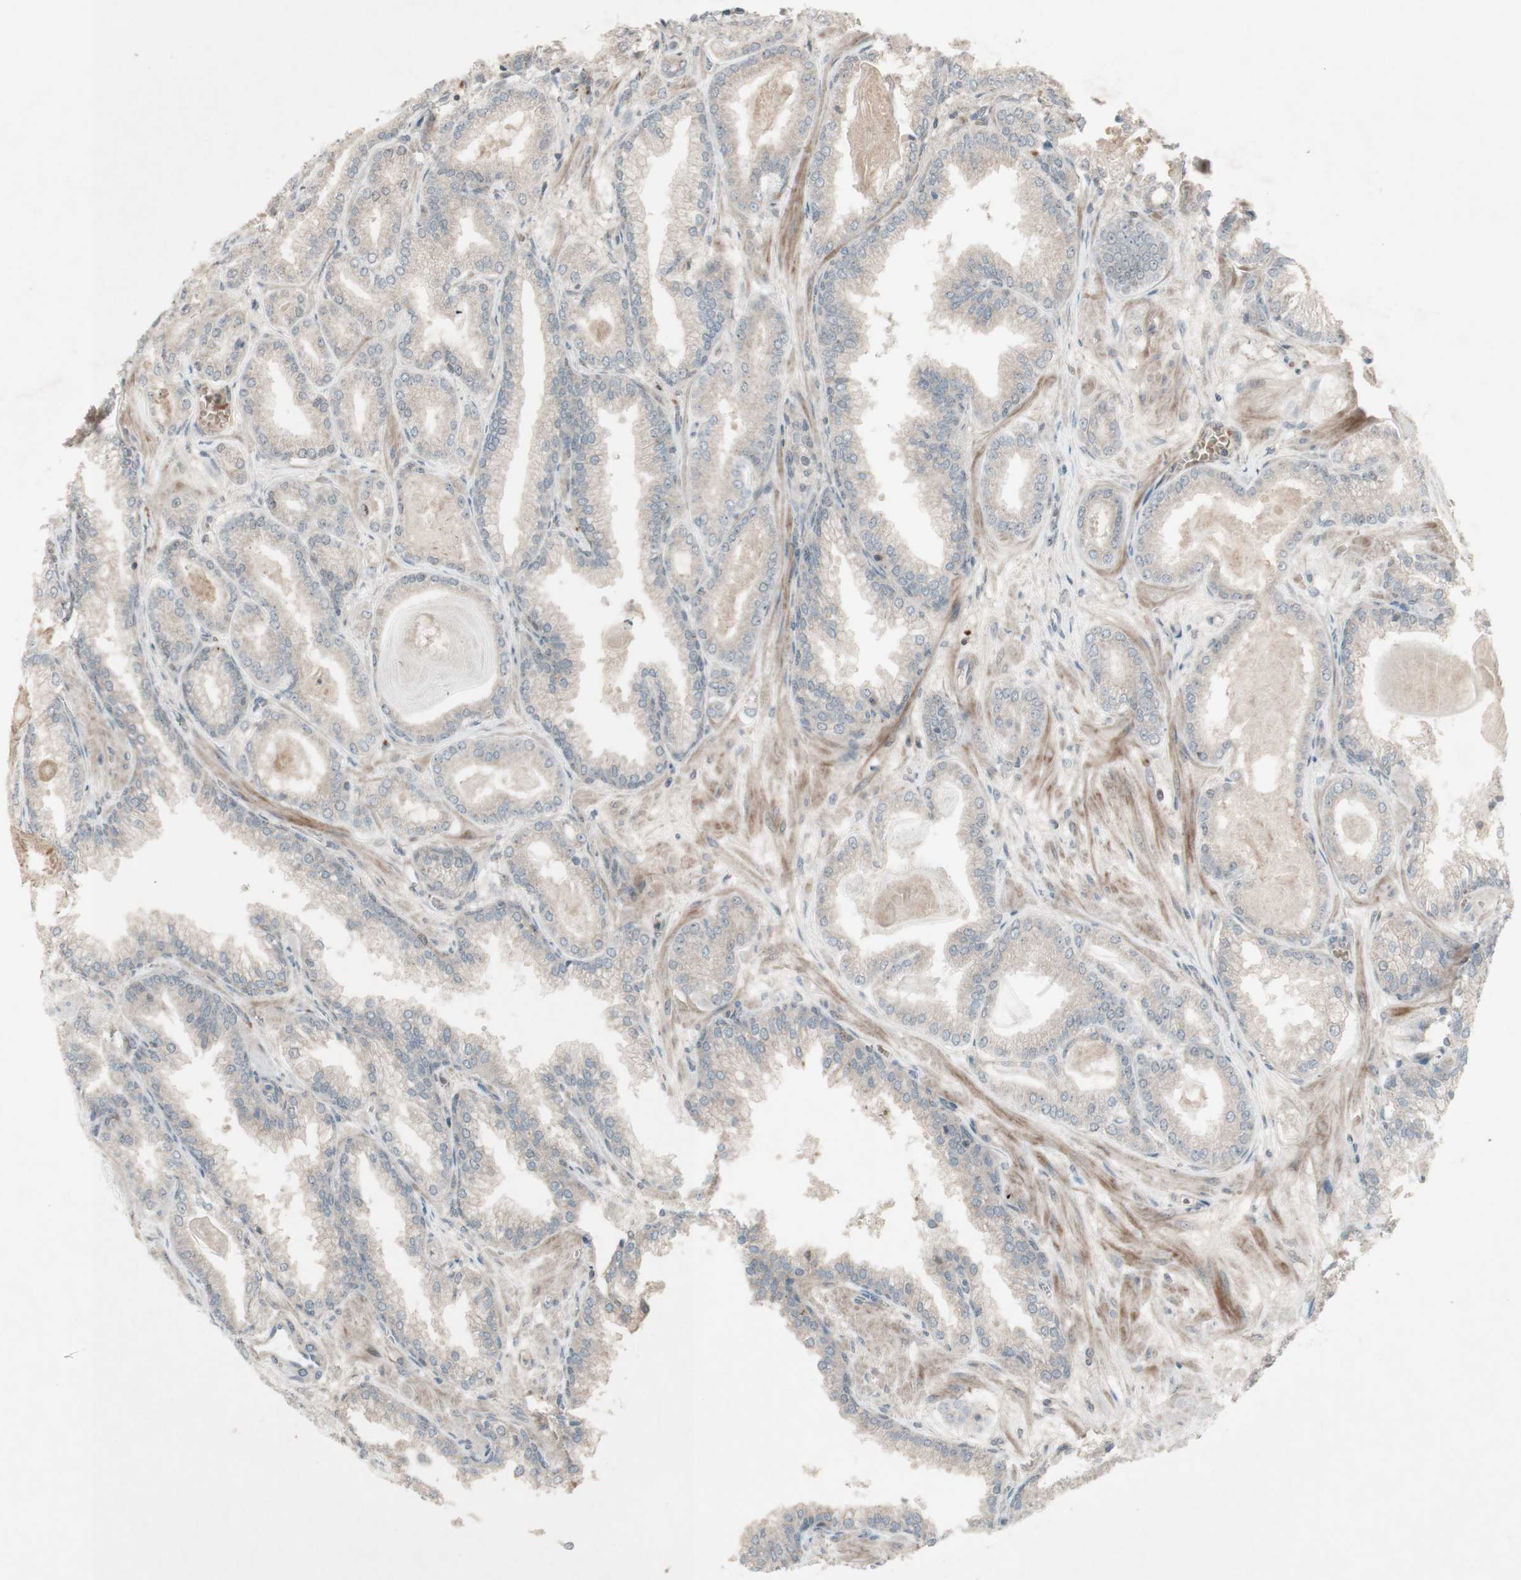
{"staining": {"intensity": "weak", "quantity": "<25%", "location": "nuclear"}, "tissue": "prostate cancer", "cell_type": "Tumor cells", "image_type": "cancer", "snomed": [{"axis": "morphology", "description": "Adenocarcinoma, Low grade"}, {"axis": "topography", "description": "Prostate"}], "caption": "There is no significant expression in tumor cells of prostate cancer.", "gene": "MSH6", "patient": {"sex": "male", "age": 59}}